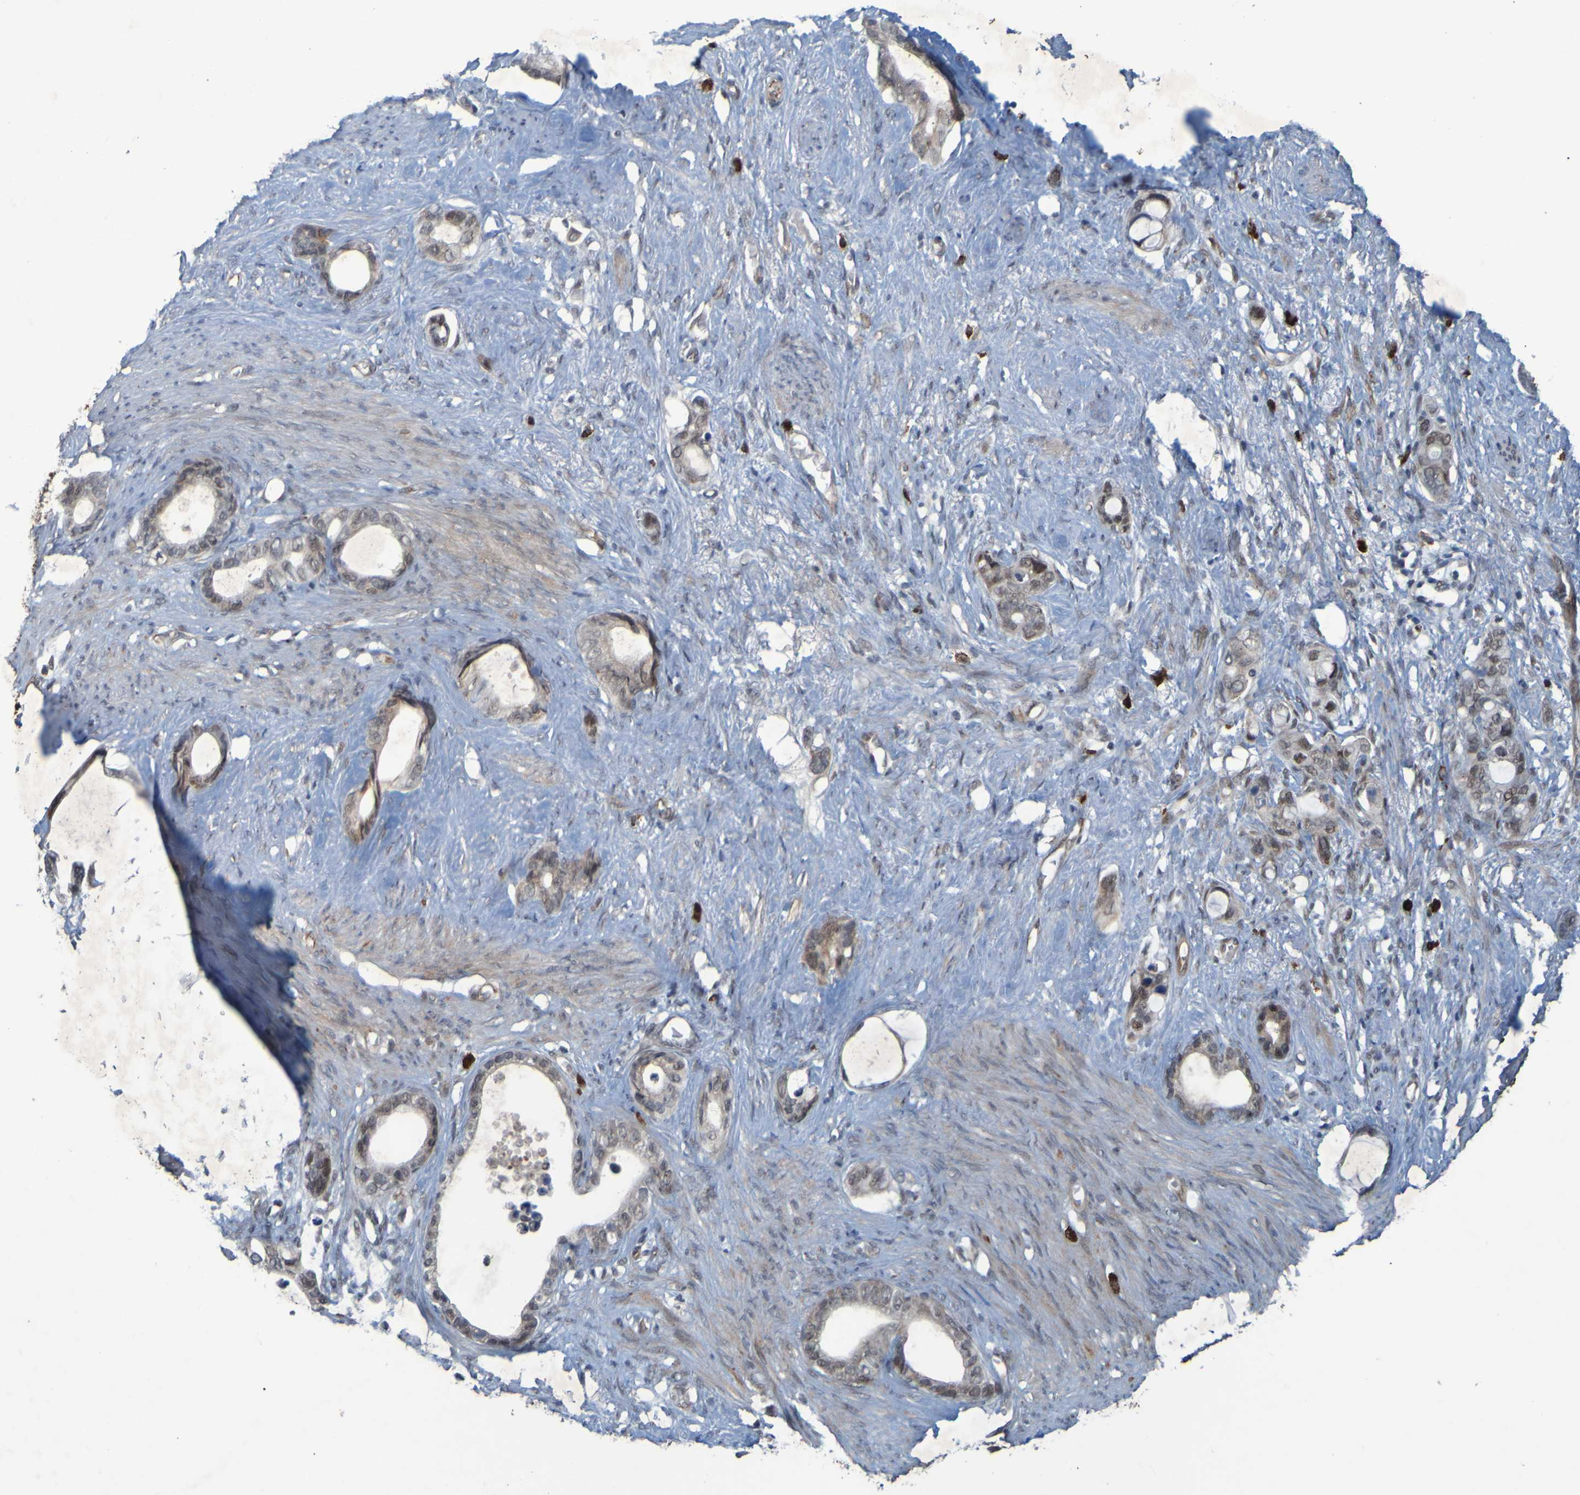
{"staining": {"intensity": "weak", "quantity": "25%-75%", "location": "cytoplasmic/membranous,nuclear"}, "tissue": "stomach cancer", "cell_type": "Tumor cells", "image_type": "cancer", "snomed": [{"axis": "morphology", "description": "Adenocarcinoma, NOS"}, {"axis": "topography", "description": "Stomach"}], "caption": "Stomach adenocarcinoma stained with DAB IHC exhibits low levels of weak cytoplasmic/membranous and nuclear expression in about 25%-75% of tumor cells.", "gene": "MCPH1", "patient": {"sex": "female", "age": 75}}